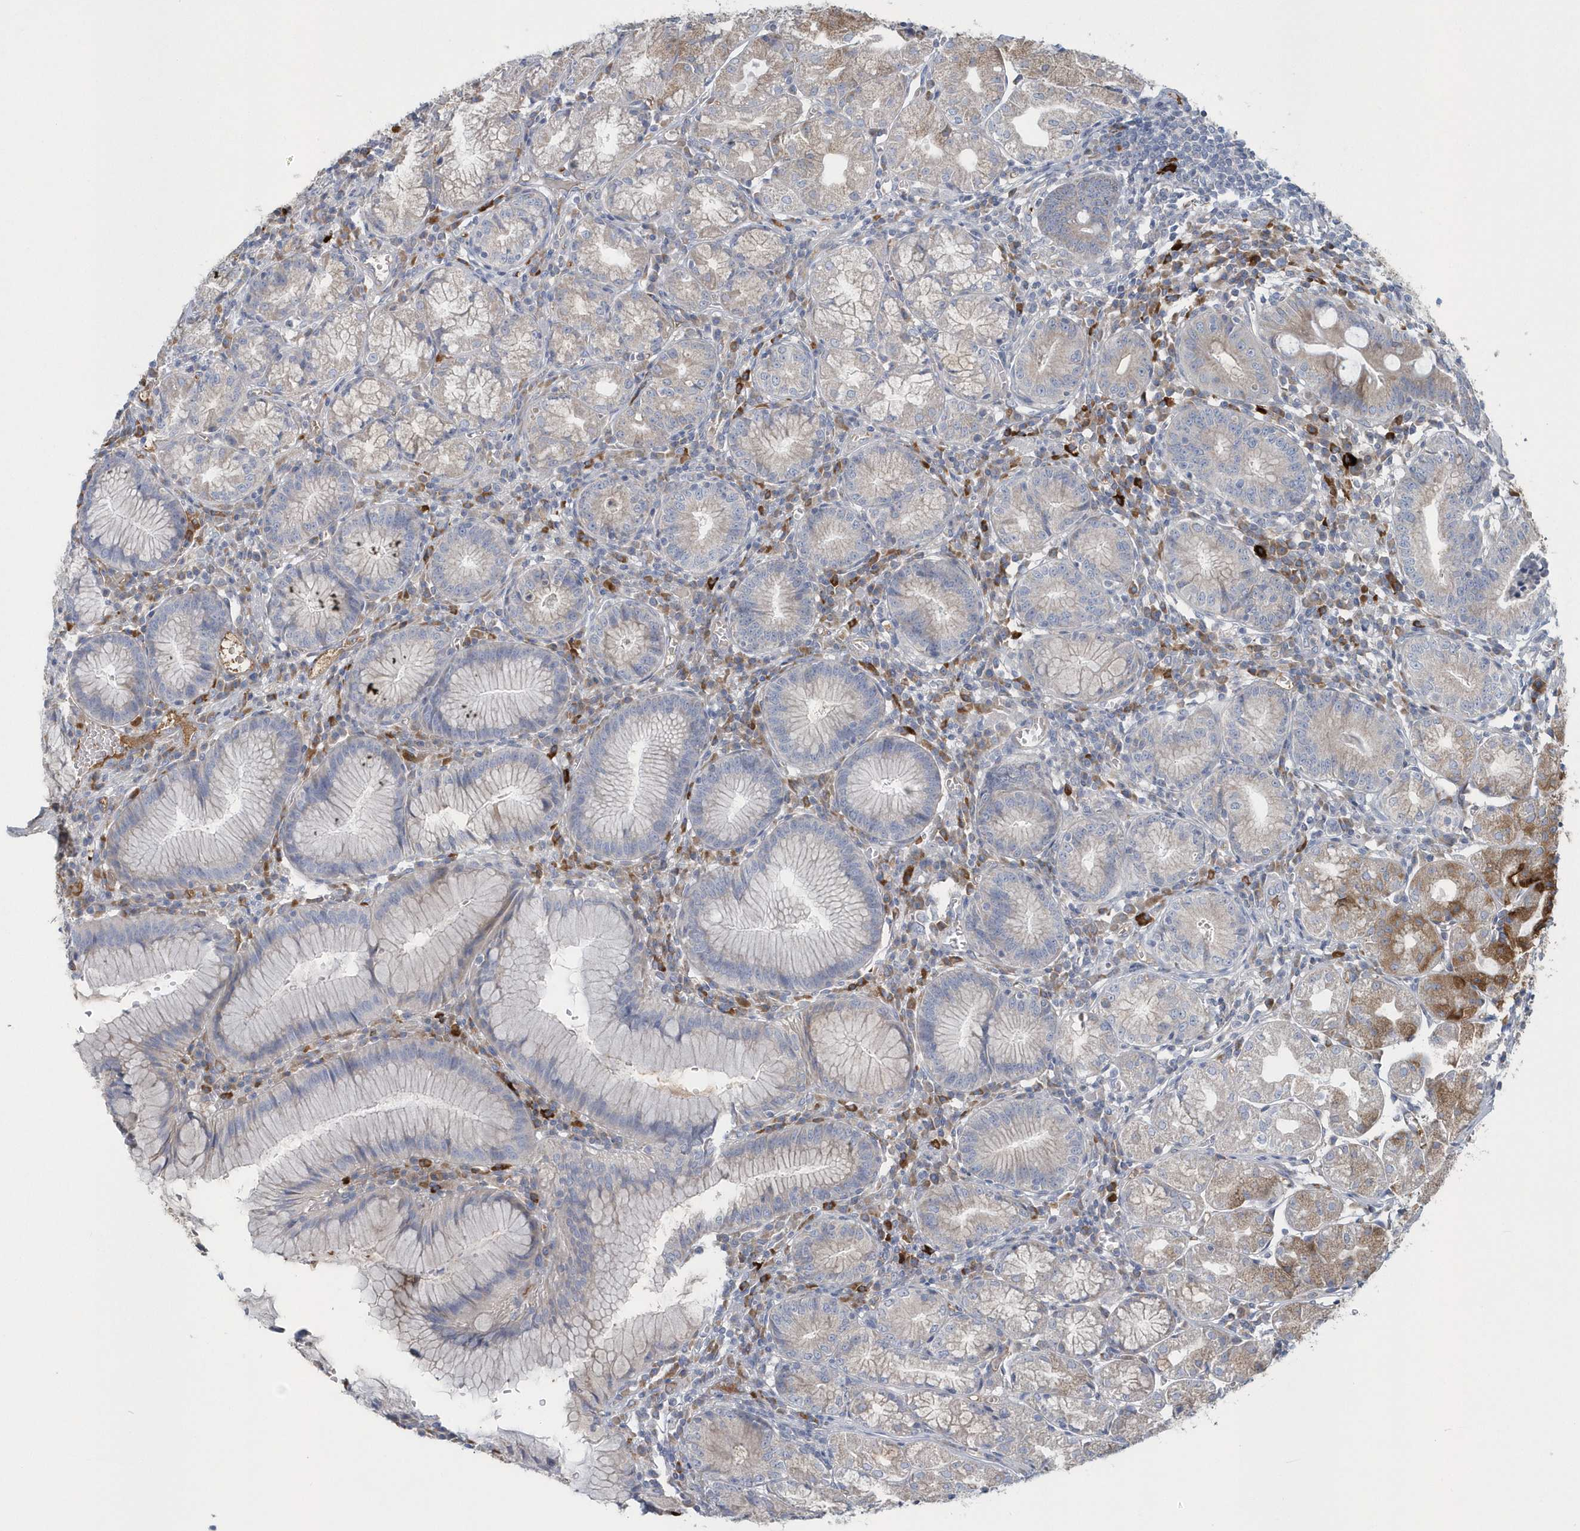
{"staining": {"intensity": "weak", "quantity": "25%-75%", "location": "cytoplasmic/membranous"}, "tissue": "stomach", "cell_type": "Glandular cells", "image_type": "normal", "snomed": [{"axis": "morphology", "description": "Normal tissue, NOS"}, {"axis": "topography", "description": "Stomach"}], "caption": "A high-resolution histopathology image shows immunohistochemistry staining of unremarkable stomach, which demonstrates weak cytoplasmic/membranous expression in approximately 25%-75% of glandular cells. Immunohistochemistry (ihc) stains the protein of interest in brown and the nuclei are stained blue.", "gene": "SPATA18", "patient": {"sex": "male", "age": 55}}